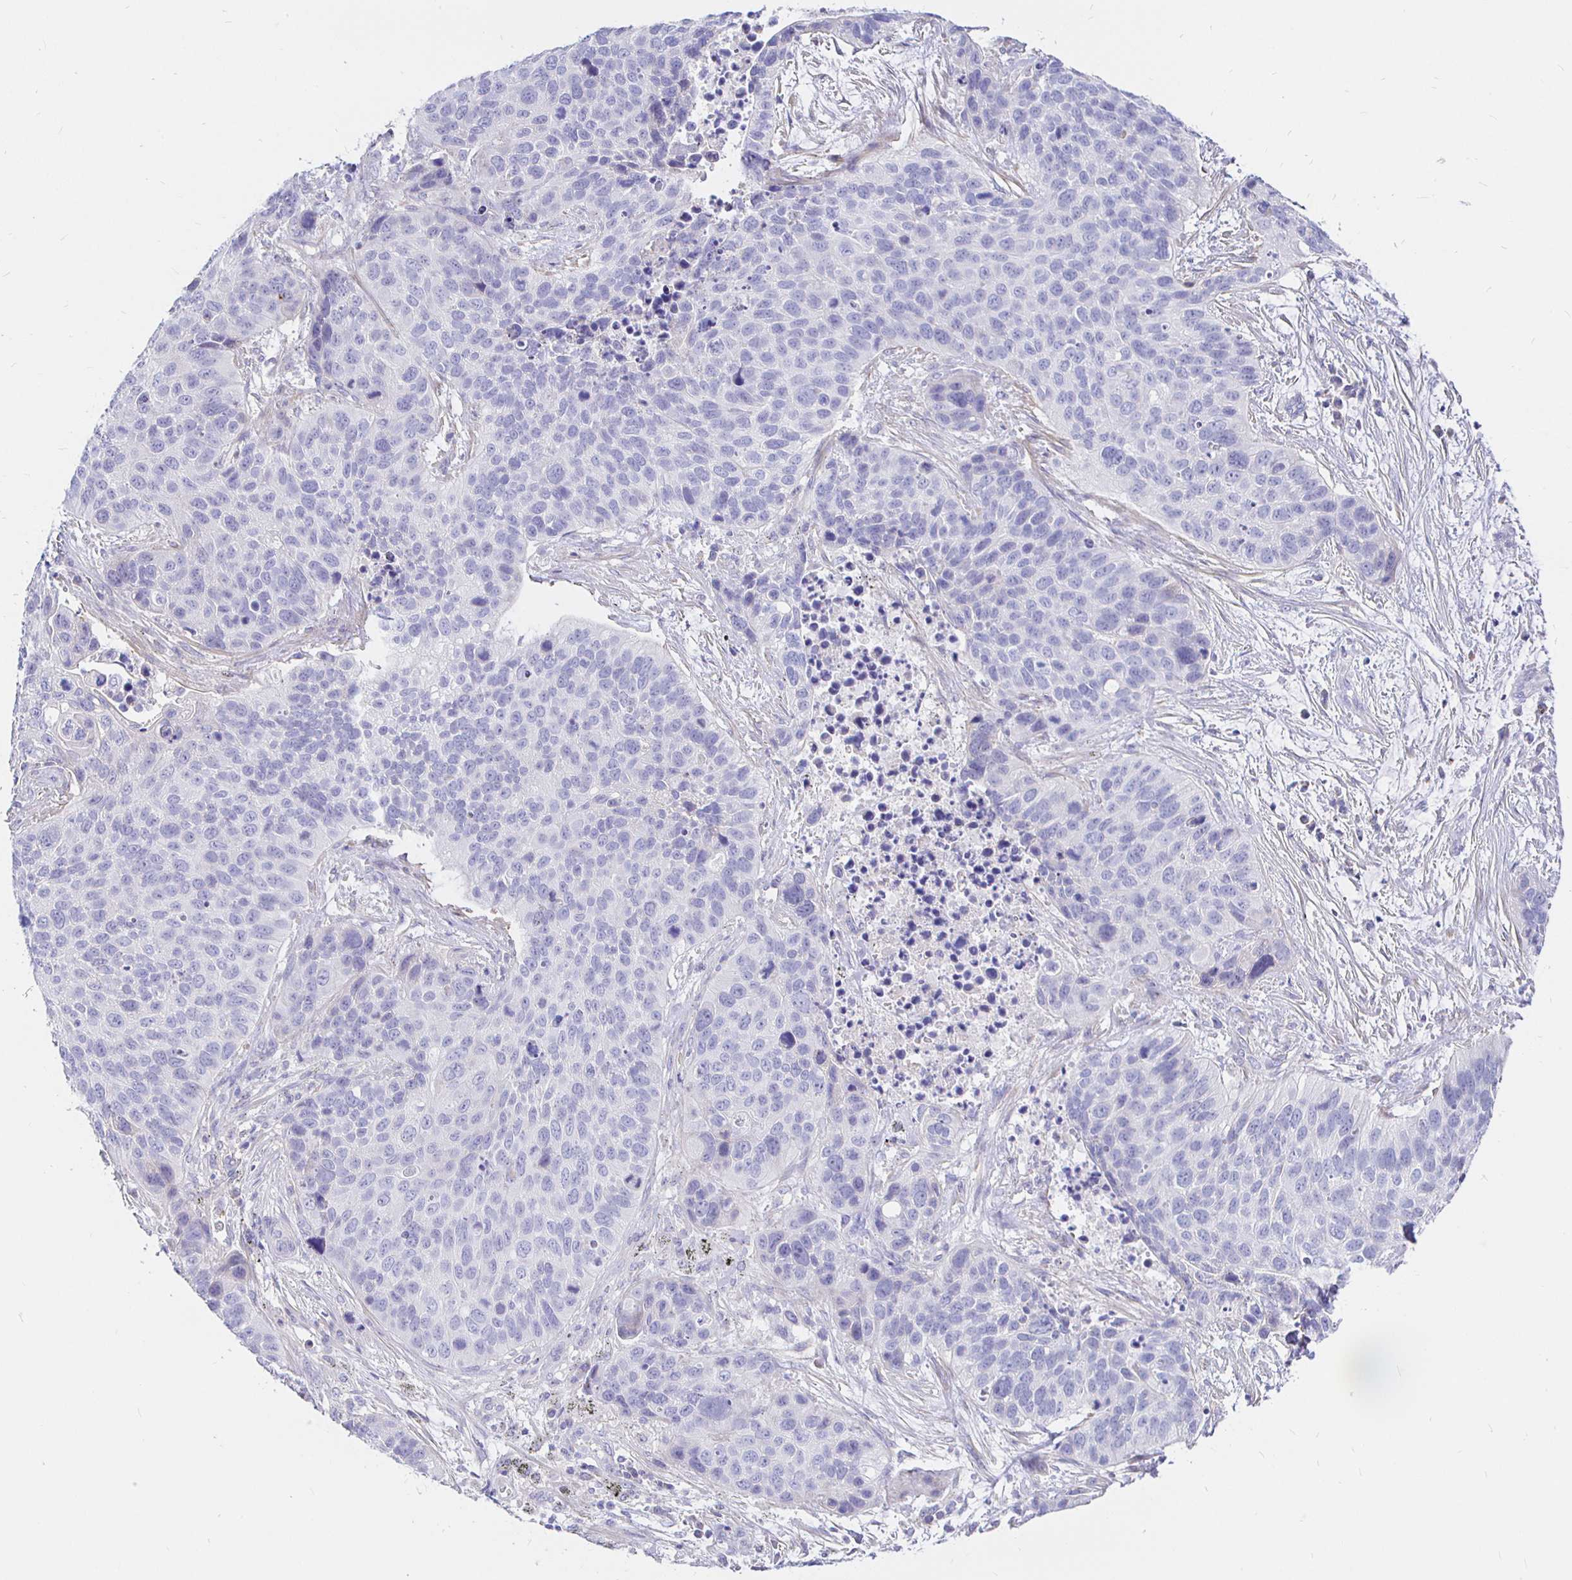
{"staining": {"intensity": "negative", "quantity": "none", "location": "none"}, "tissue": "lung cancer", "cell_type": "Tumor cells", "image_type": "cancer", "snomed": [{"axis": "morphology", "description": "Squamous cell carcinoma, NOS"}, {"axis": "topography", "description": "Lung"}], "caption": "Lung cancer was stained to show a protein in brown. There is no significant positivity in tumor cells.", "gene": "NECAB1", "patient": {"sex": "male", "age": 62}}